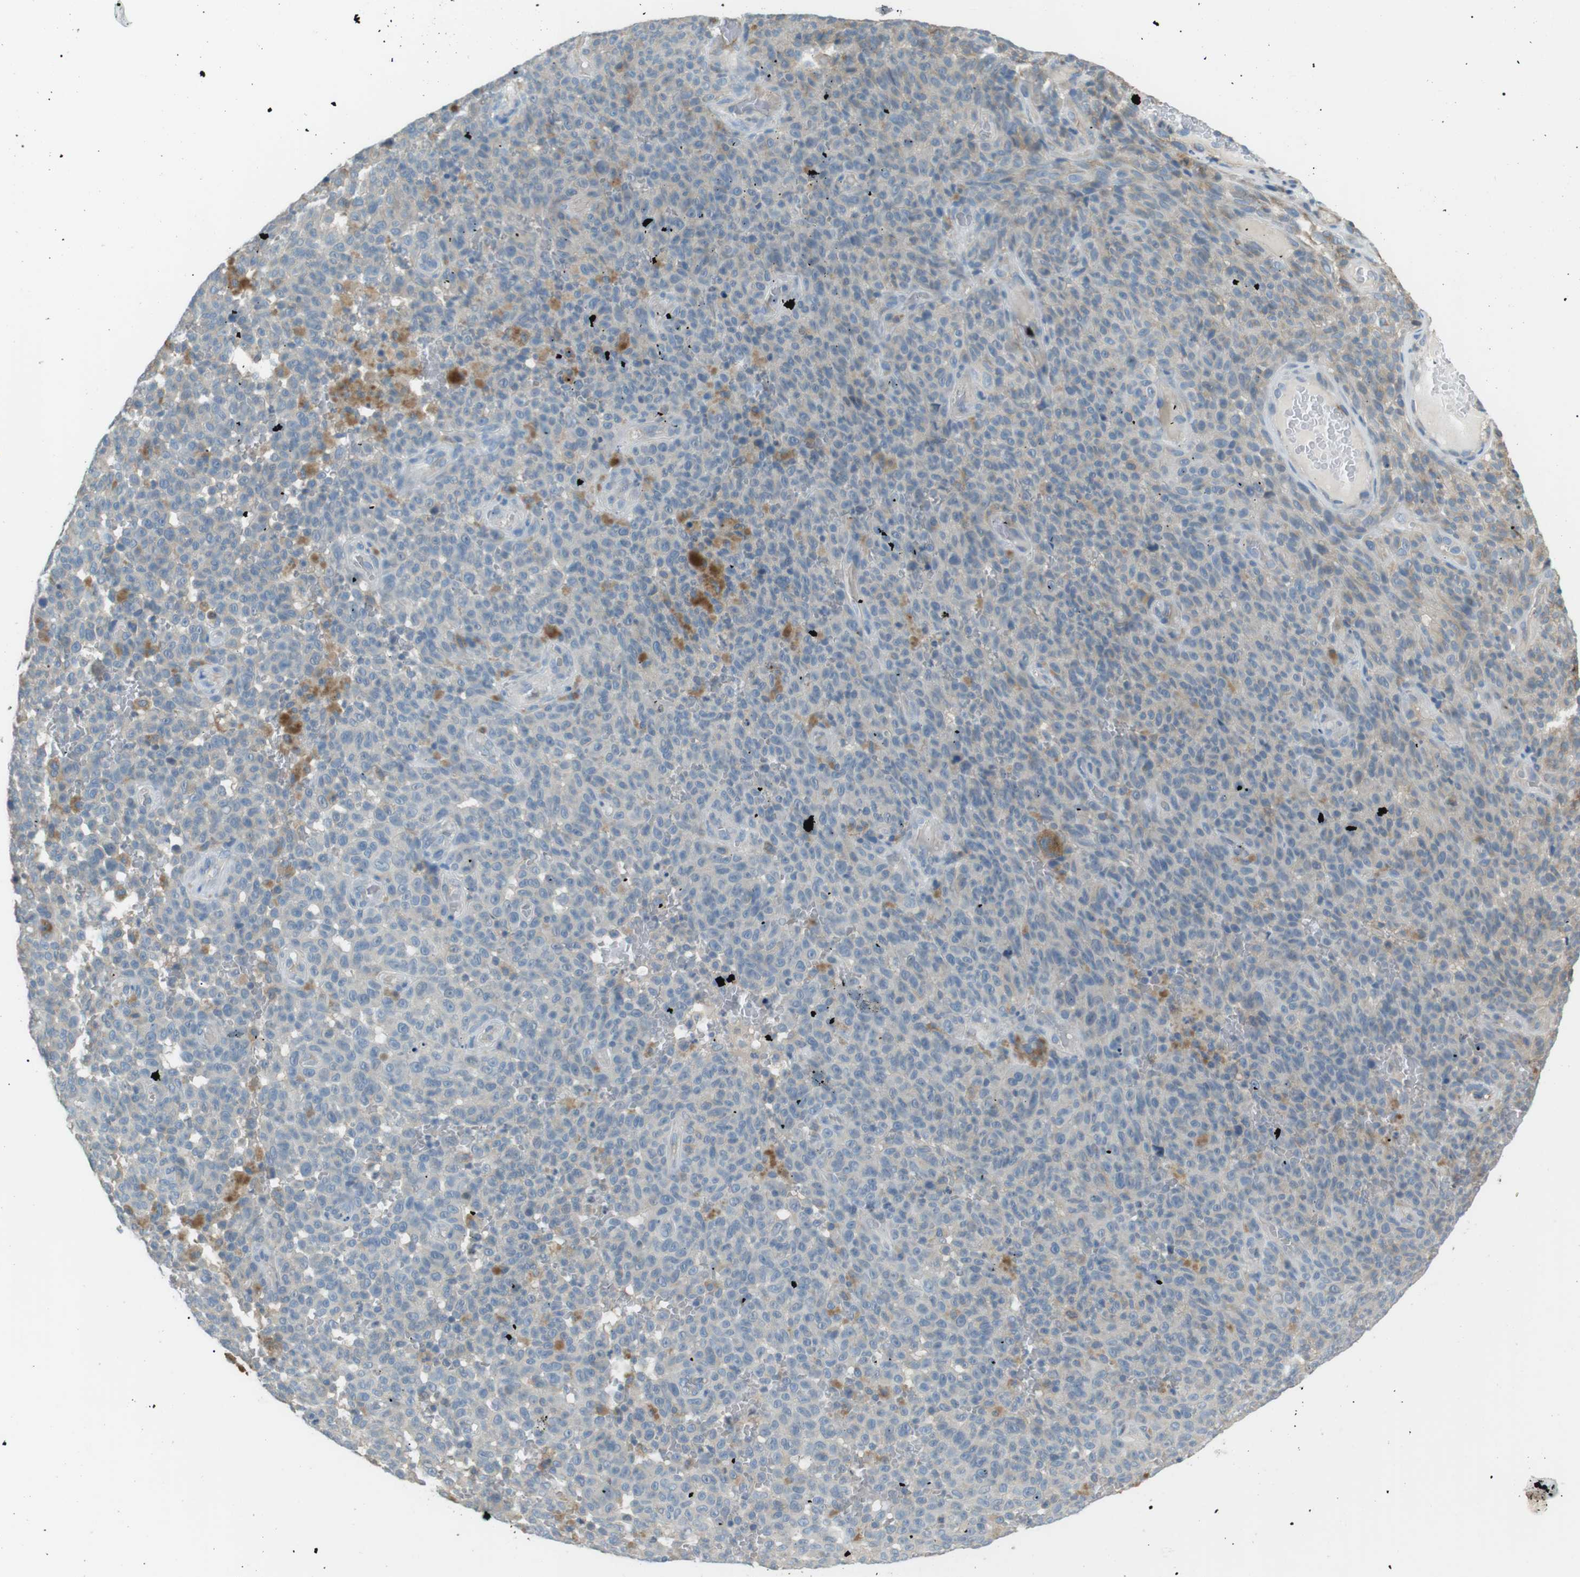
{"staining": {"intensity": "negative", "quantity": "none", "location": "none"}, "tissue": "melanoma", "cell_type": "Tumor cells", "image_type": "cancer", "snomed": [{"axis": "morphology", "description": "Malignant melanoma, NOS"}, {"axis": "topography", "description": "Skin"}], "caption": "Immunohistochemistry (IHC) of malignant melanoma shows no staining in tumor cells.", "gene": "CDH26", "patient": {"sex": "female", "age": 82}}